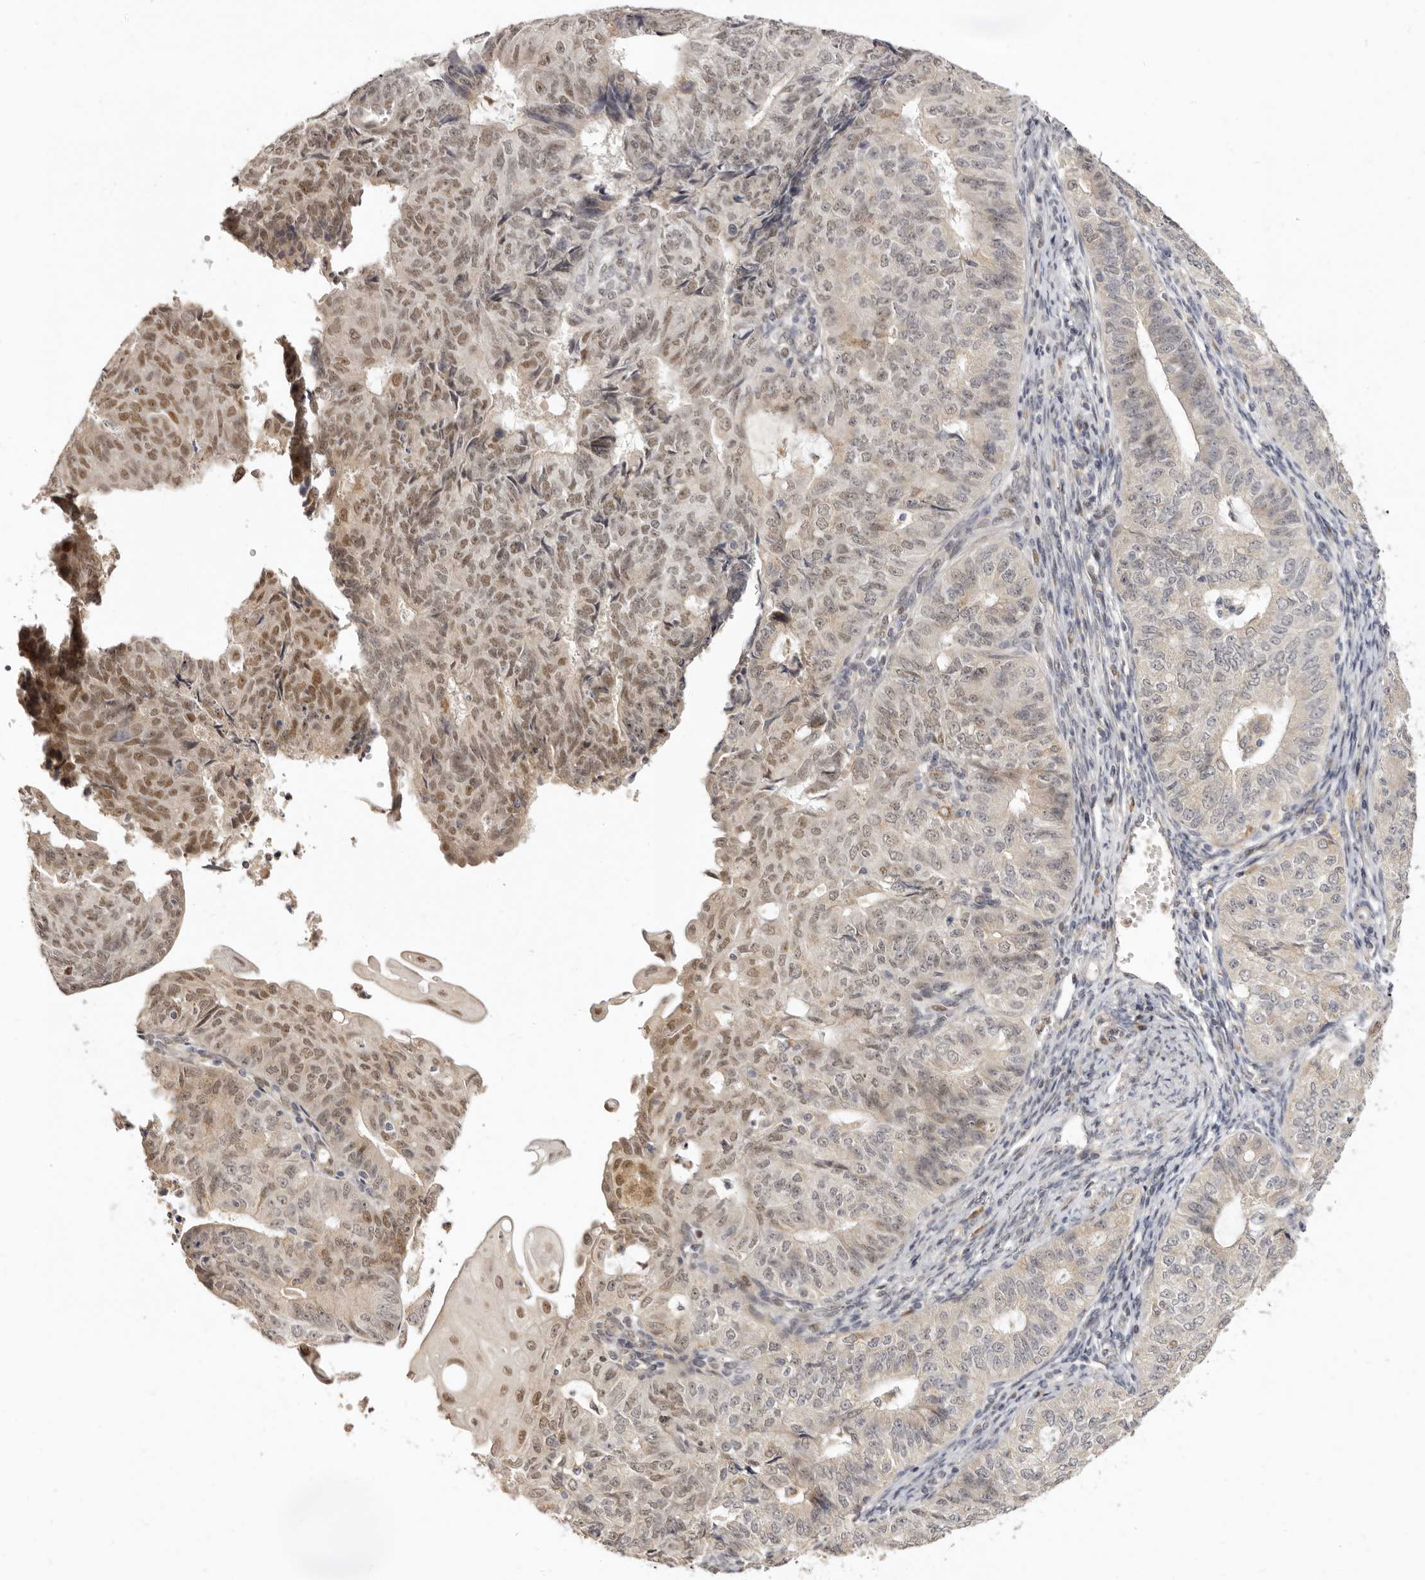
{"staining": {"intensity": "moderate", "quantity": "25%-75%", "location": "nuclear"}, "tissue": "endometrial cancer", "cell_type": "Tumor cells", "image_type": "cancer", "snomed": [{"axis": "morphology", "description": "Adenocarcinoma, NOS"}, {"axis": "topography", "description": "Endometrium"}], "caption": "A micrograph of endometrial adenocarcinoma stained for a protein demonstrates moderate nuclear brown staining in tumor cells. Immunohistochemistry (ihc) stains the protein of interest in brown and the nuclei are stained blue.", "gene": "ZNF326", "patient": {"sex": "female", "age": 32}}